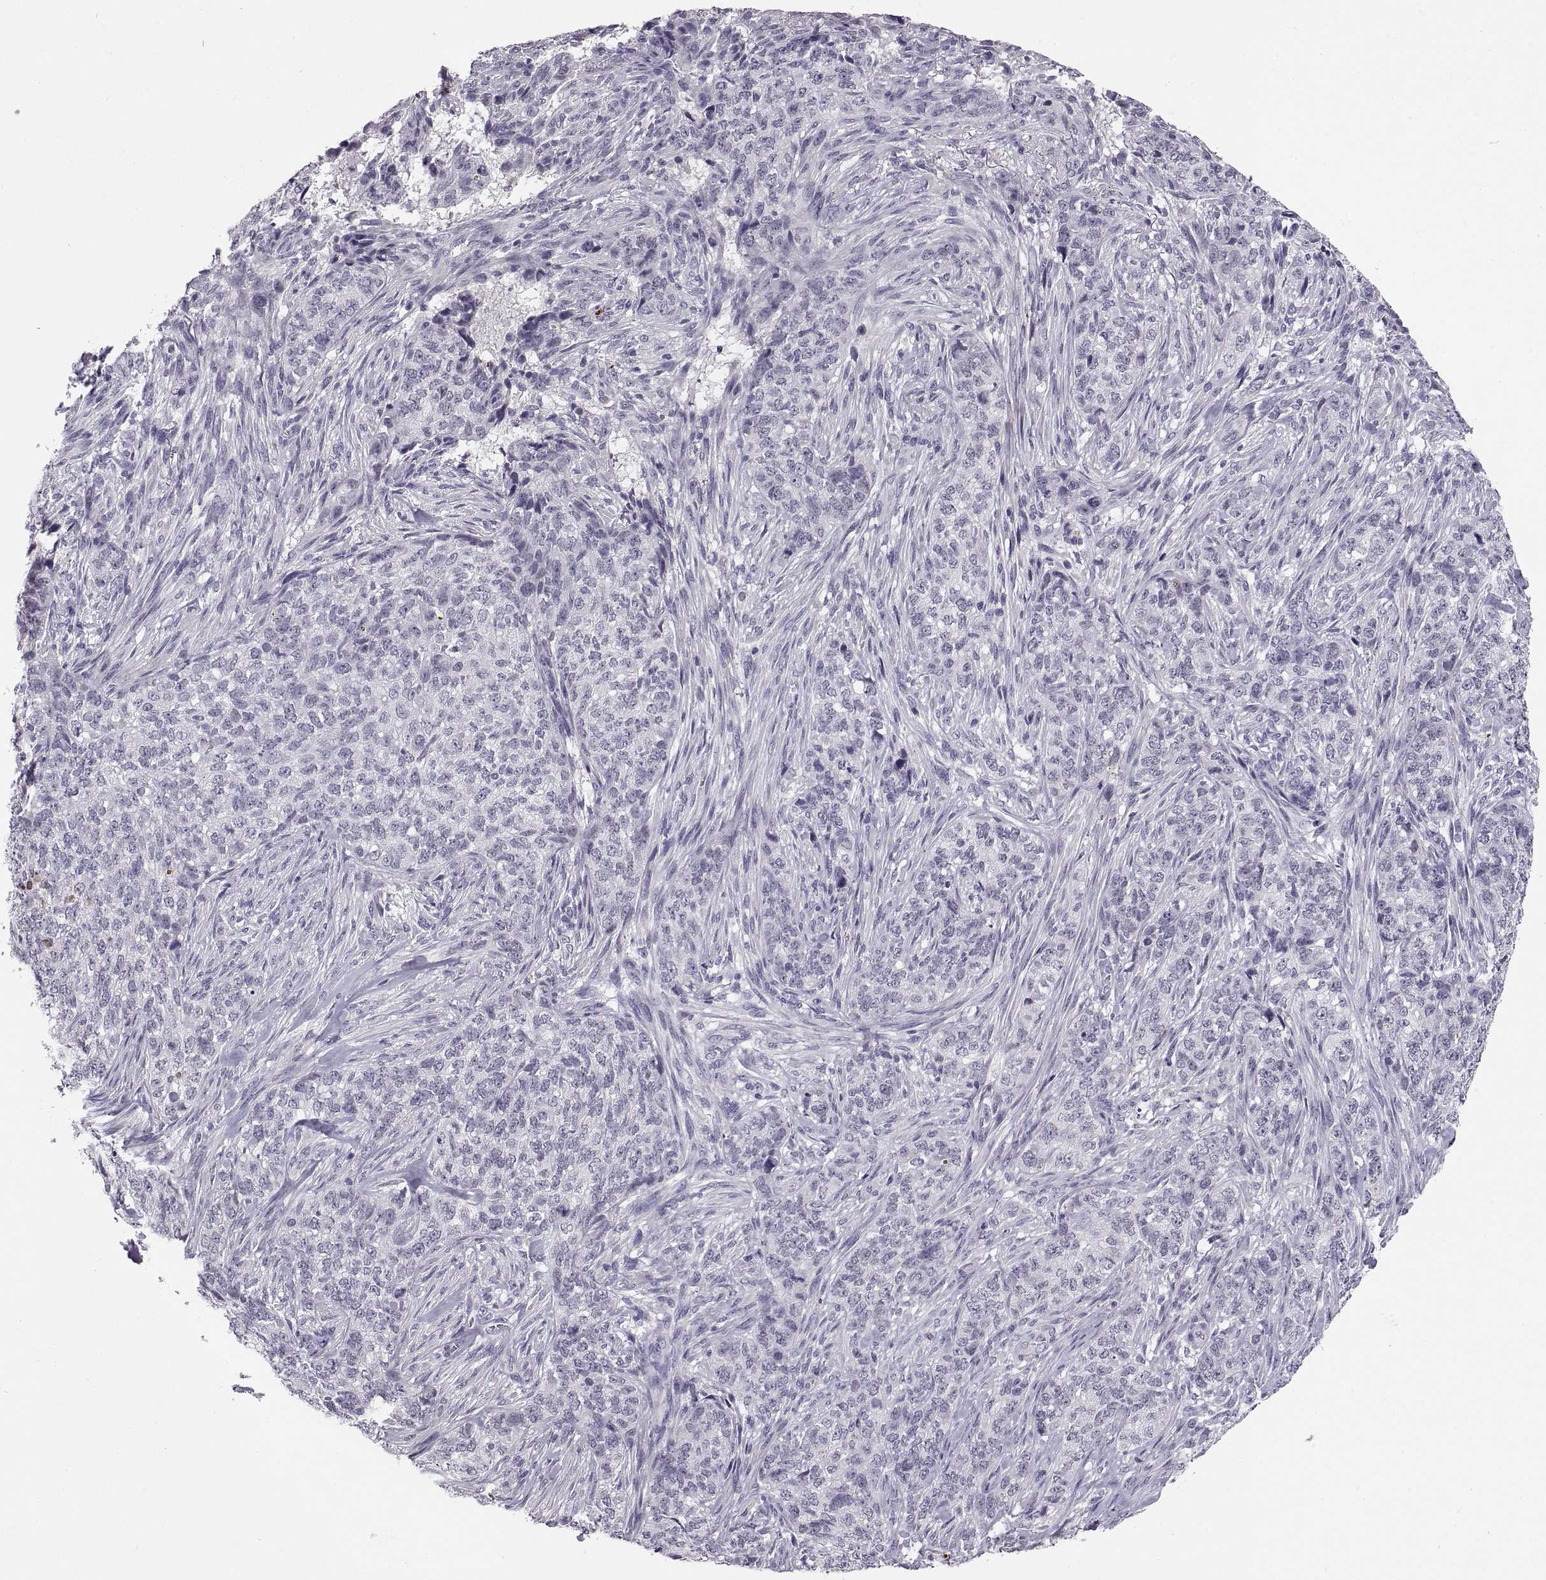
{"staining": {"intensity": "negative", "quantity": "none", "location": "none"}, "tissue": "skin cancer", "cell_type": "Tumor cells", "image_type": "cancer", "snomed": [{"axis": "morphology", "description": "Basal cell carcinoma"}, {"axis": "topography", "description": "Skin"}], "caption": "There is no significant positivity in tumor cells of skin cancer.", "gene": "MAGEB18", "patient": {"sex": "female", "age": 69}}